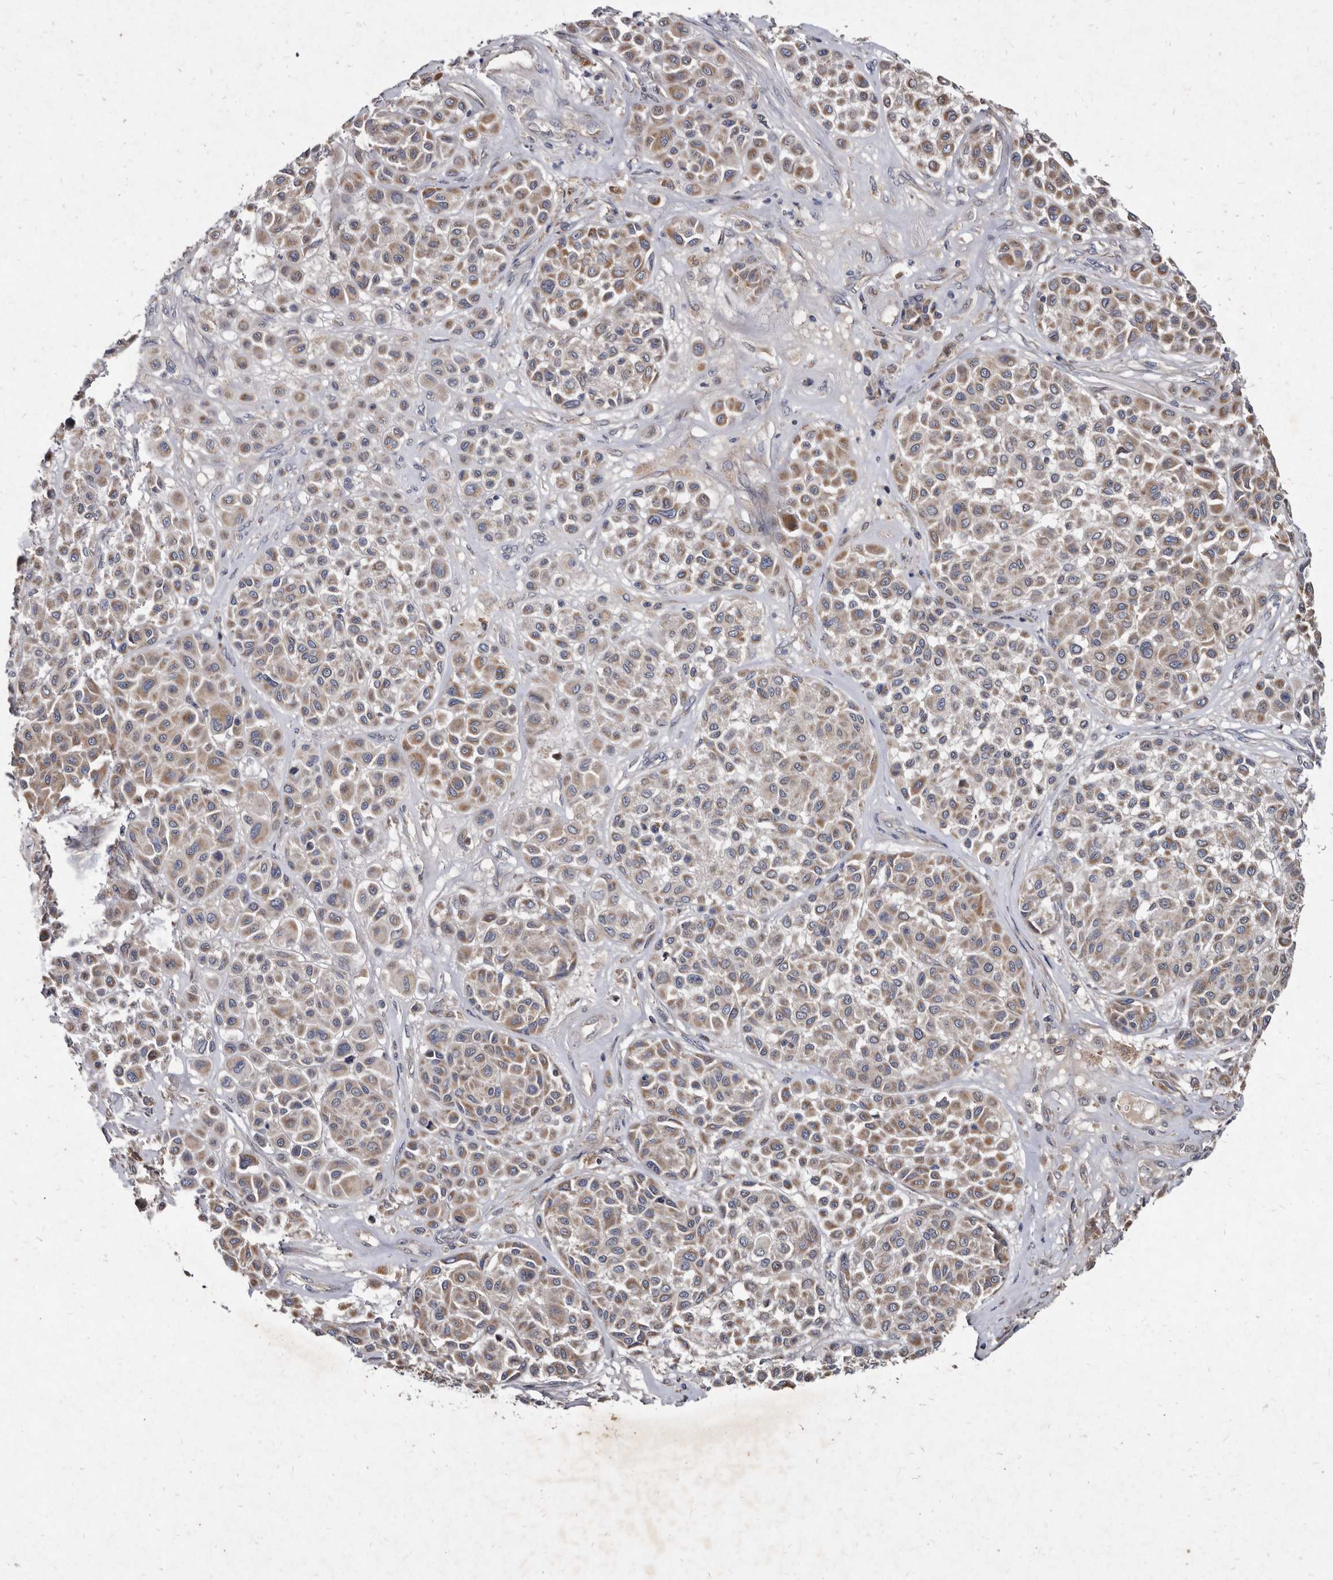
{"staining": {"intensity": "weak", "quantity": ">75%", "location": "cytoplasmic/membranous"}, "tissue": "melanoma", "cell_type": "Tumor cells", "image_type": "cancer", "snomed": [{"axis": "morphology", "description": "Malignant melanoma, Metastatic site"}, {"axis": "topography", "description": "Soft tissue"}], "caption": "Weak cytoplasmic/membranous protein staining is seen in approximately >75% of tumor cells in malignant melanoma (metastatic site).", "gene": "YPEL3", "patient": {"sex": "male", "age": 41}}